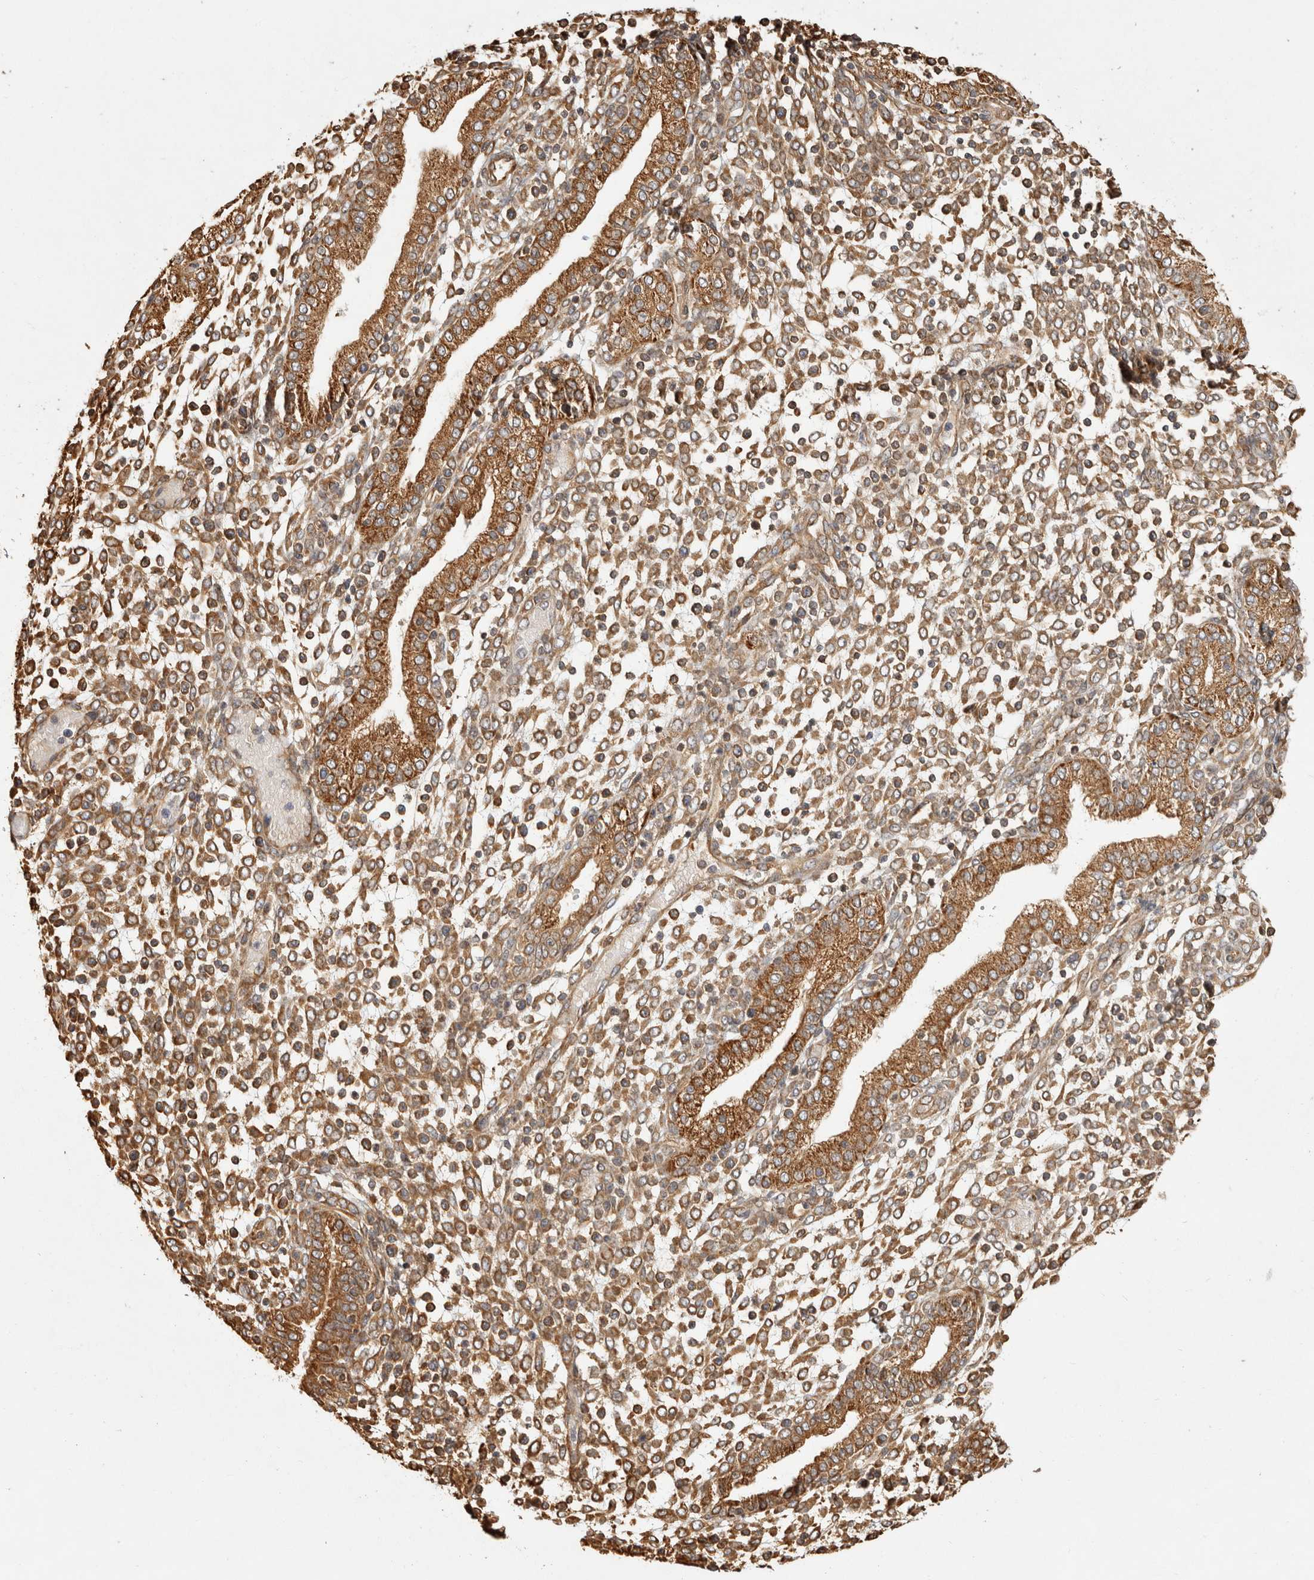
{"staining": {"intensity": "moderate", "quantity": "25%-75%", "location": "cytoplasmic/membranous"}, "tissue": "endometrium", "cell_type": "Cells in endometrial stroma", "image_type": "normal", "snomed": [{"axis": "morphology", "description": "Normal tissue, NOS"}, {"axis": "topography", "description": "Endometrium"}], "caption": "Normal endometrium exhibits moderate cytoplasmic/membranous staining in approximately 25%-75% of cells in endometrial stroma.", "gene": "CAMSAP2", "patient": {"sex": "female", "age": 53}}